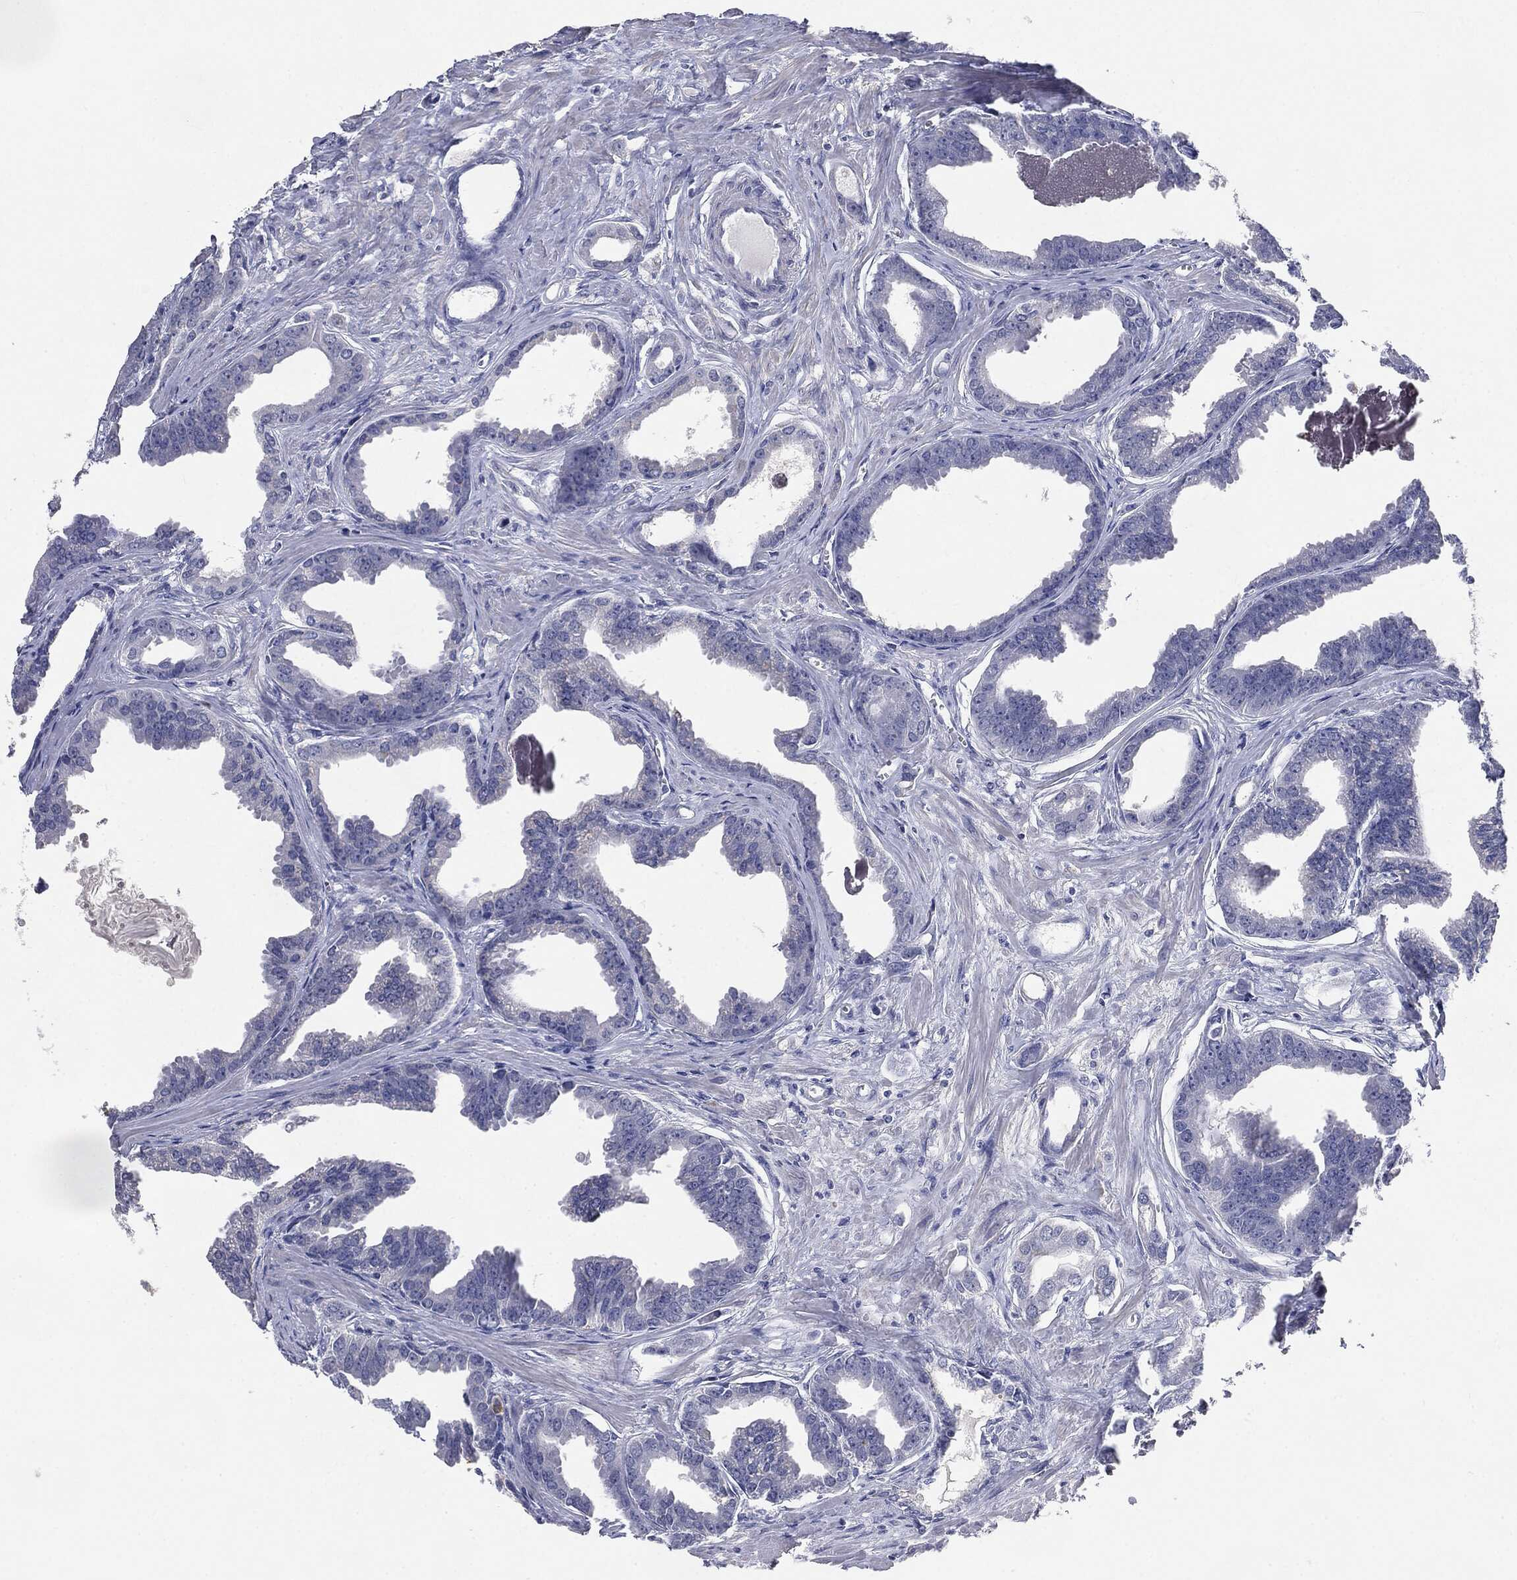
{"staining": {"intensity": "negative", "quantity": "none", "location": "none"}, "tissue": "prostate cancer", "cell_type": "Tumor cells", "image_type": "cancer", "snomed": [{"axis": "morphology", "description": "Adenocarcinoma, NOS"}, {"axis": "topography", "description": "Prostate"}], "caption": "This is an immunohistochemistry histopathology image of prostate cancer. There is no expression in tumor cells.", "gene": "SLC2A2", "patient": {"sex": "male", "age": 66}}